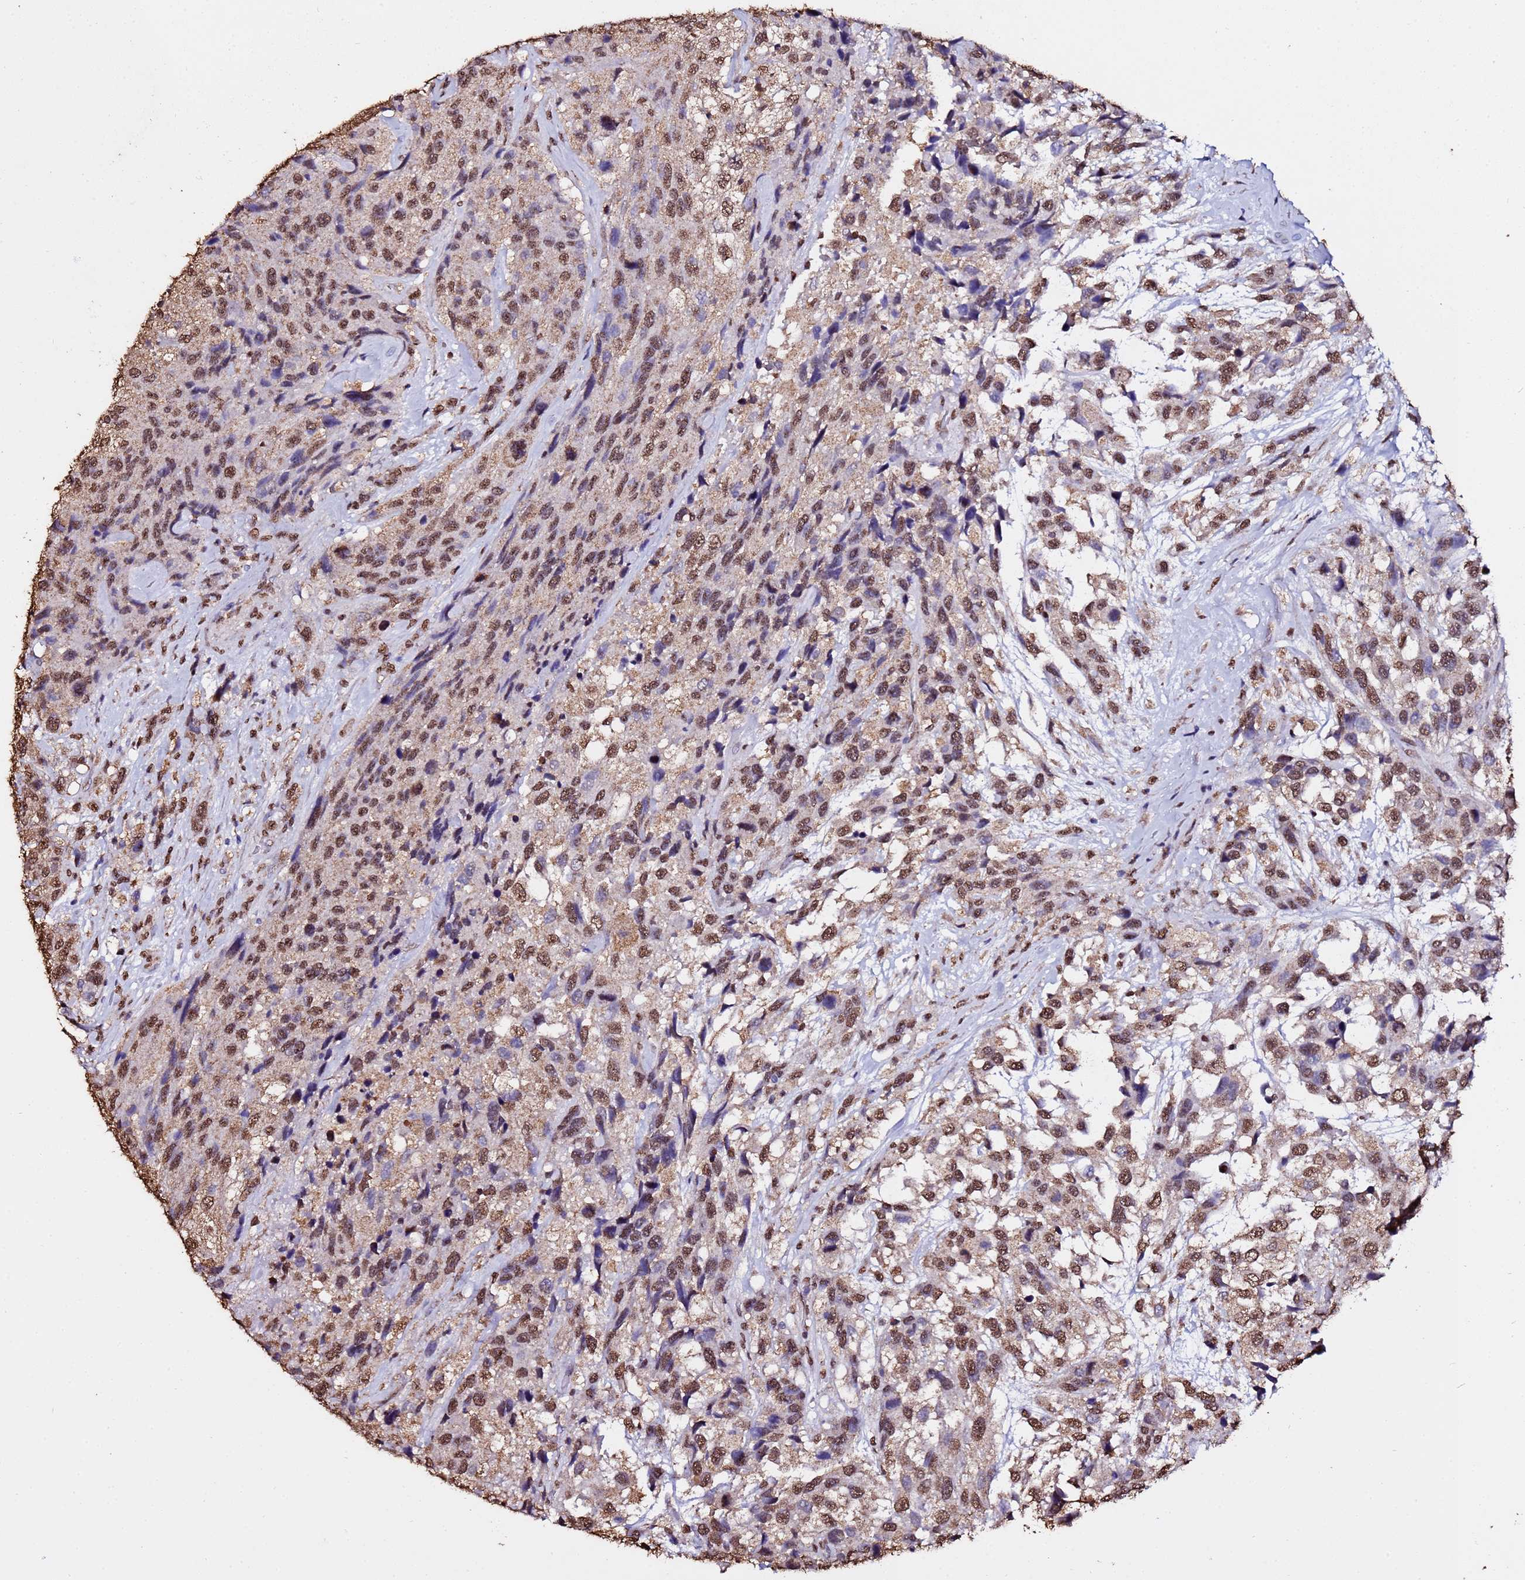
{"staining": {"intensity": "moderate", "quantity": ">75%", "location": "nuclear"}, "tissue": "urothelial cancer", "cell_type": "Tumor cells", "image_type": "cancer", "snomed": [{"axis": "morphology", "description": "Urothelial carcinoma, High grade"}, {"axis": "topography", "description": "Urinary bladder"}], "caption": "High-grade urothelial carcinoma was stained to show a protein in brown. There is medium levels of moderate nuclear positivity in about >75% of tumor cells.", "gene": "TRIP6", "patient": {"sex": "female", "age": 70}}